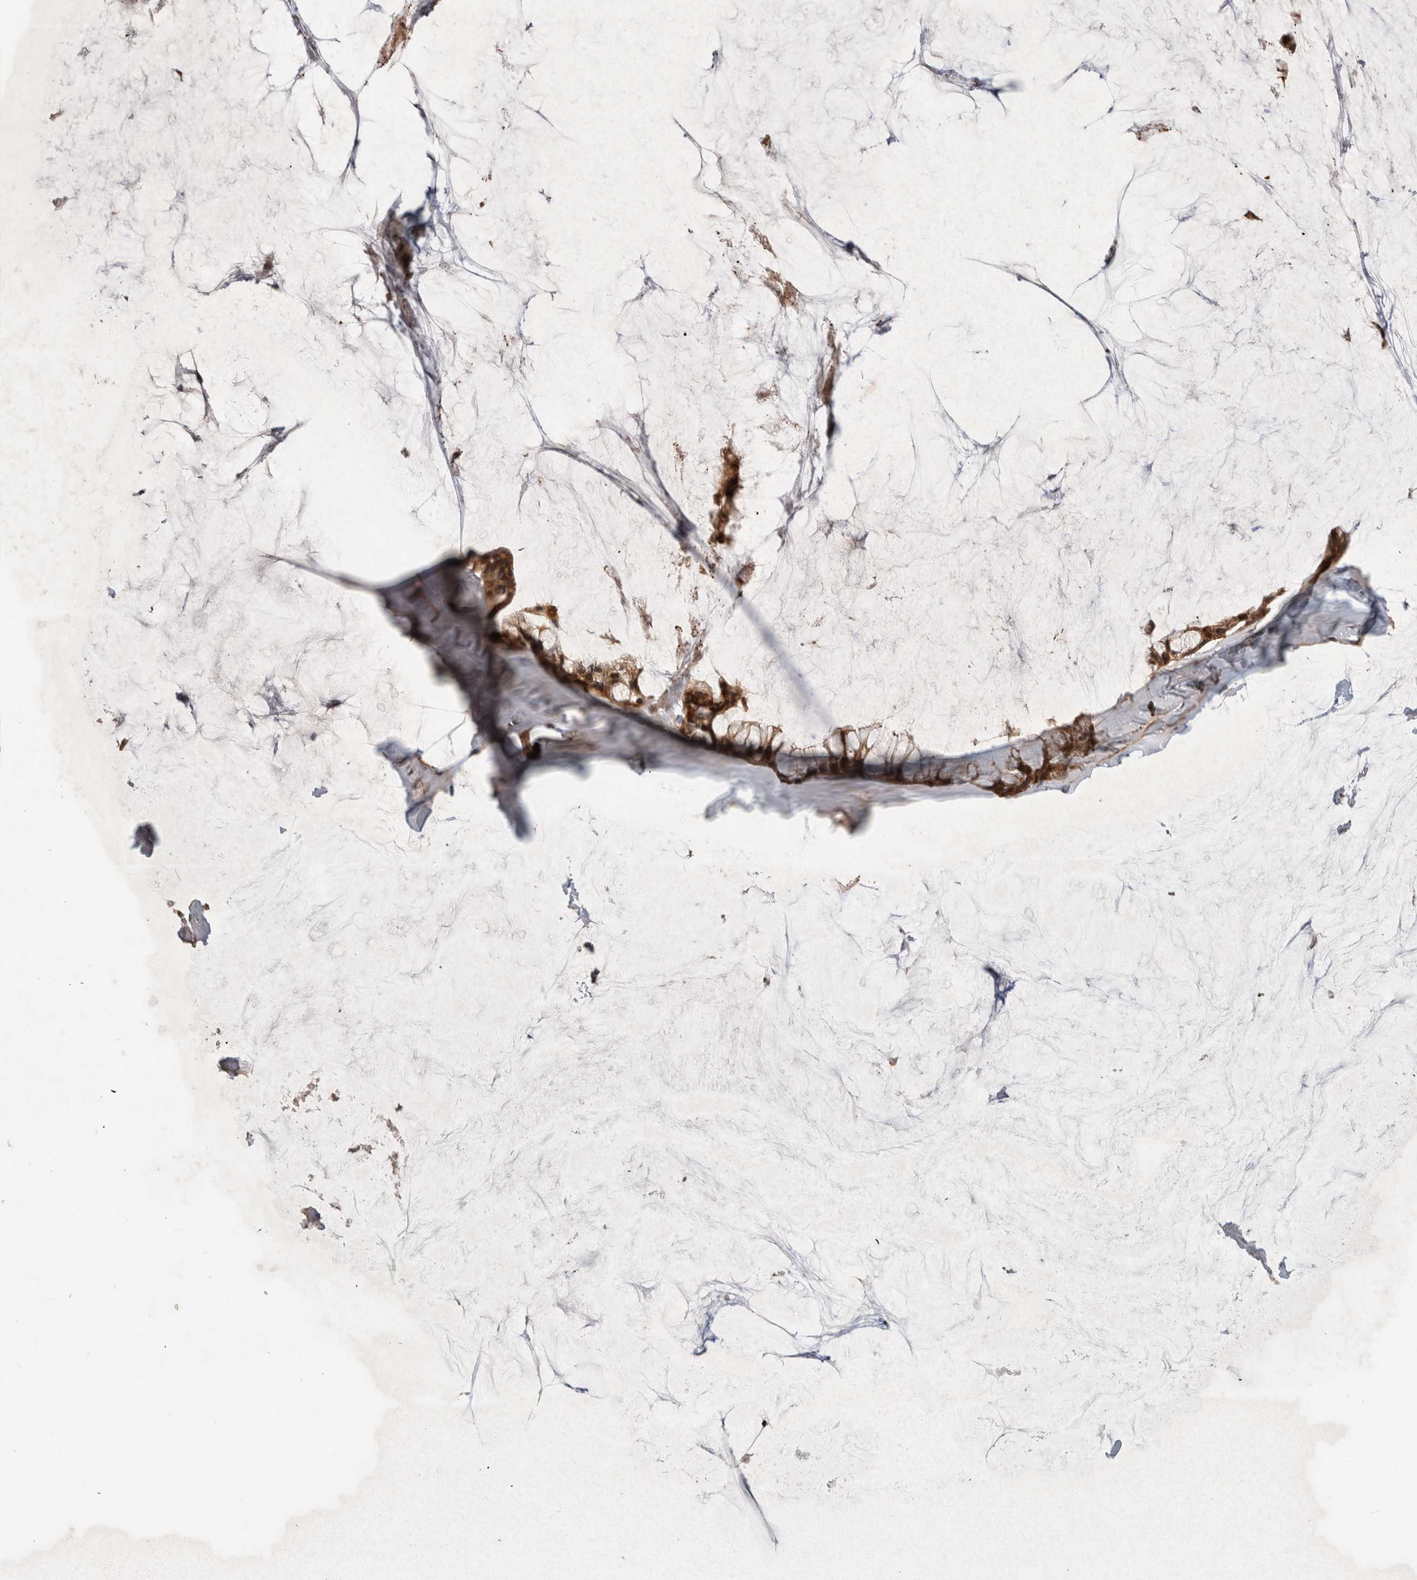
{"staining": {"intensity": "moderate", "quantity": ">75%", "location": "cytoplasmic/membranous"}, "tissue": "ovarian cancer", "cell_type": "Tumor cells", "image_type": "cancer", "snomed": [{"axis": "morphology", "description": "Cystadenocarcinoma, mucinous, NOS"}, {"axis": "topography", "description": "Ovary"}], "caption": "The histopathology image demonstrates a brown stain indicating the presence of a protein in the cytoplasmic/membranous of tumor cells in ovarian cancer.", "gene": "PITPNC1", "patient": {"sex": "female", "age": 39}}